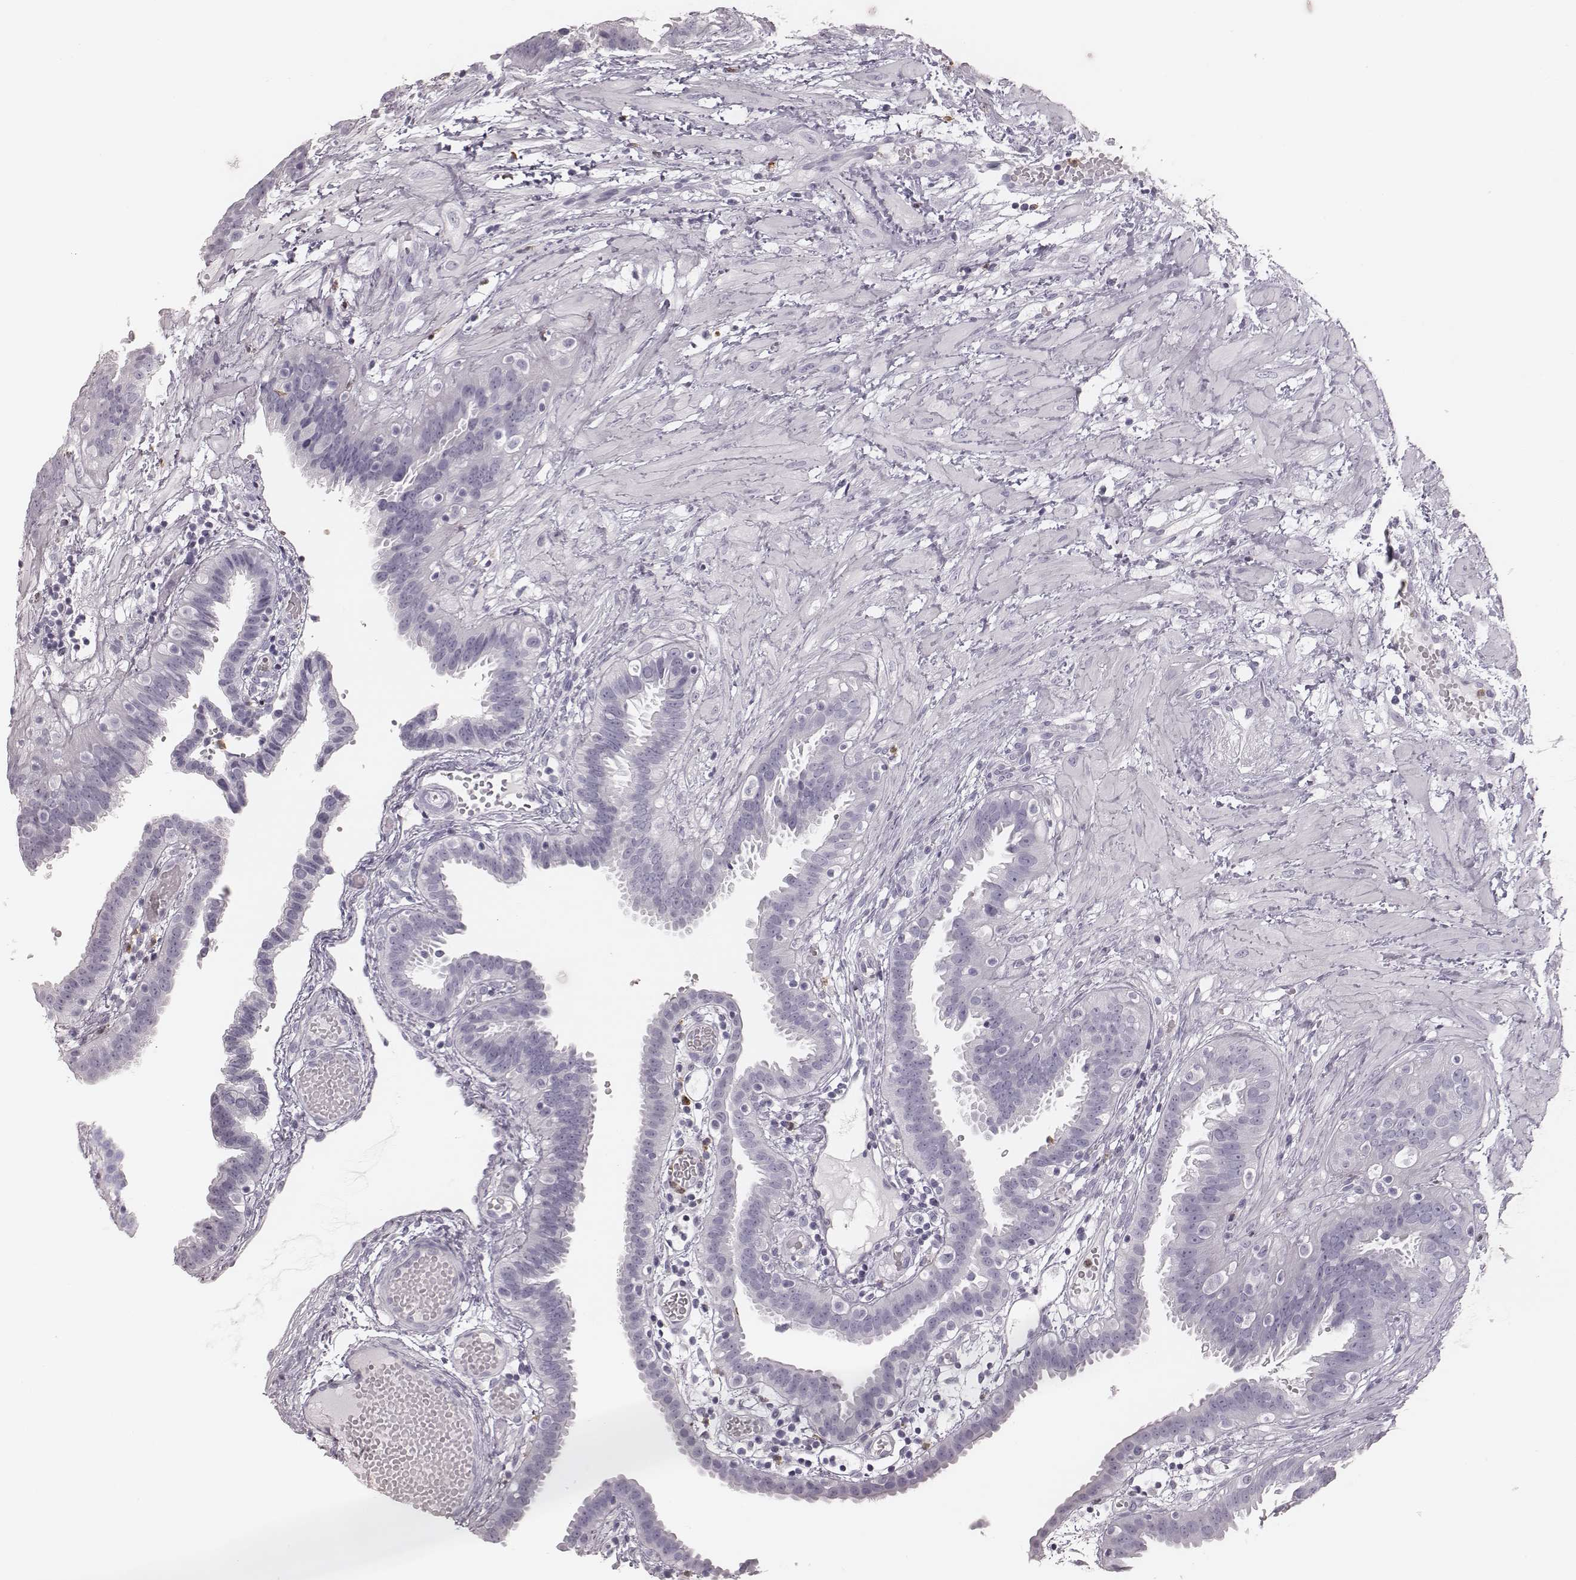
{"staining": {"intensity": "negative", "quantity": "none", "location": "none"}, "tissue": "fallopian tube", "cell_type": "Glandular cells", "image_type": "normal", "snomed": [{"axis": "morphology", "description": "Normal tissue, NOS"}, {"axis": "topography", "description": "Fallopian tube"}], "caption": "This is an immunohistochemistry (IHC) micrograph of normal human fallopian tube. There is no staining in glandular cells.", "gene": "ELANE", "patient": {"sex": "female", "age": 37}}